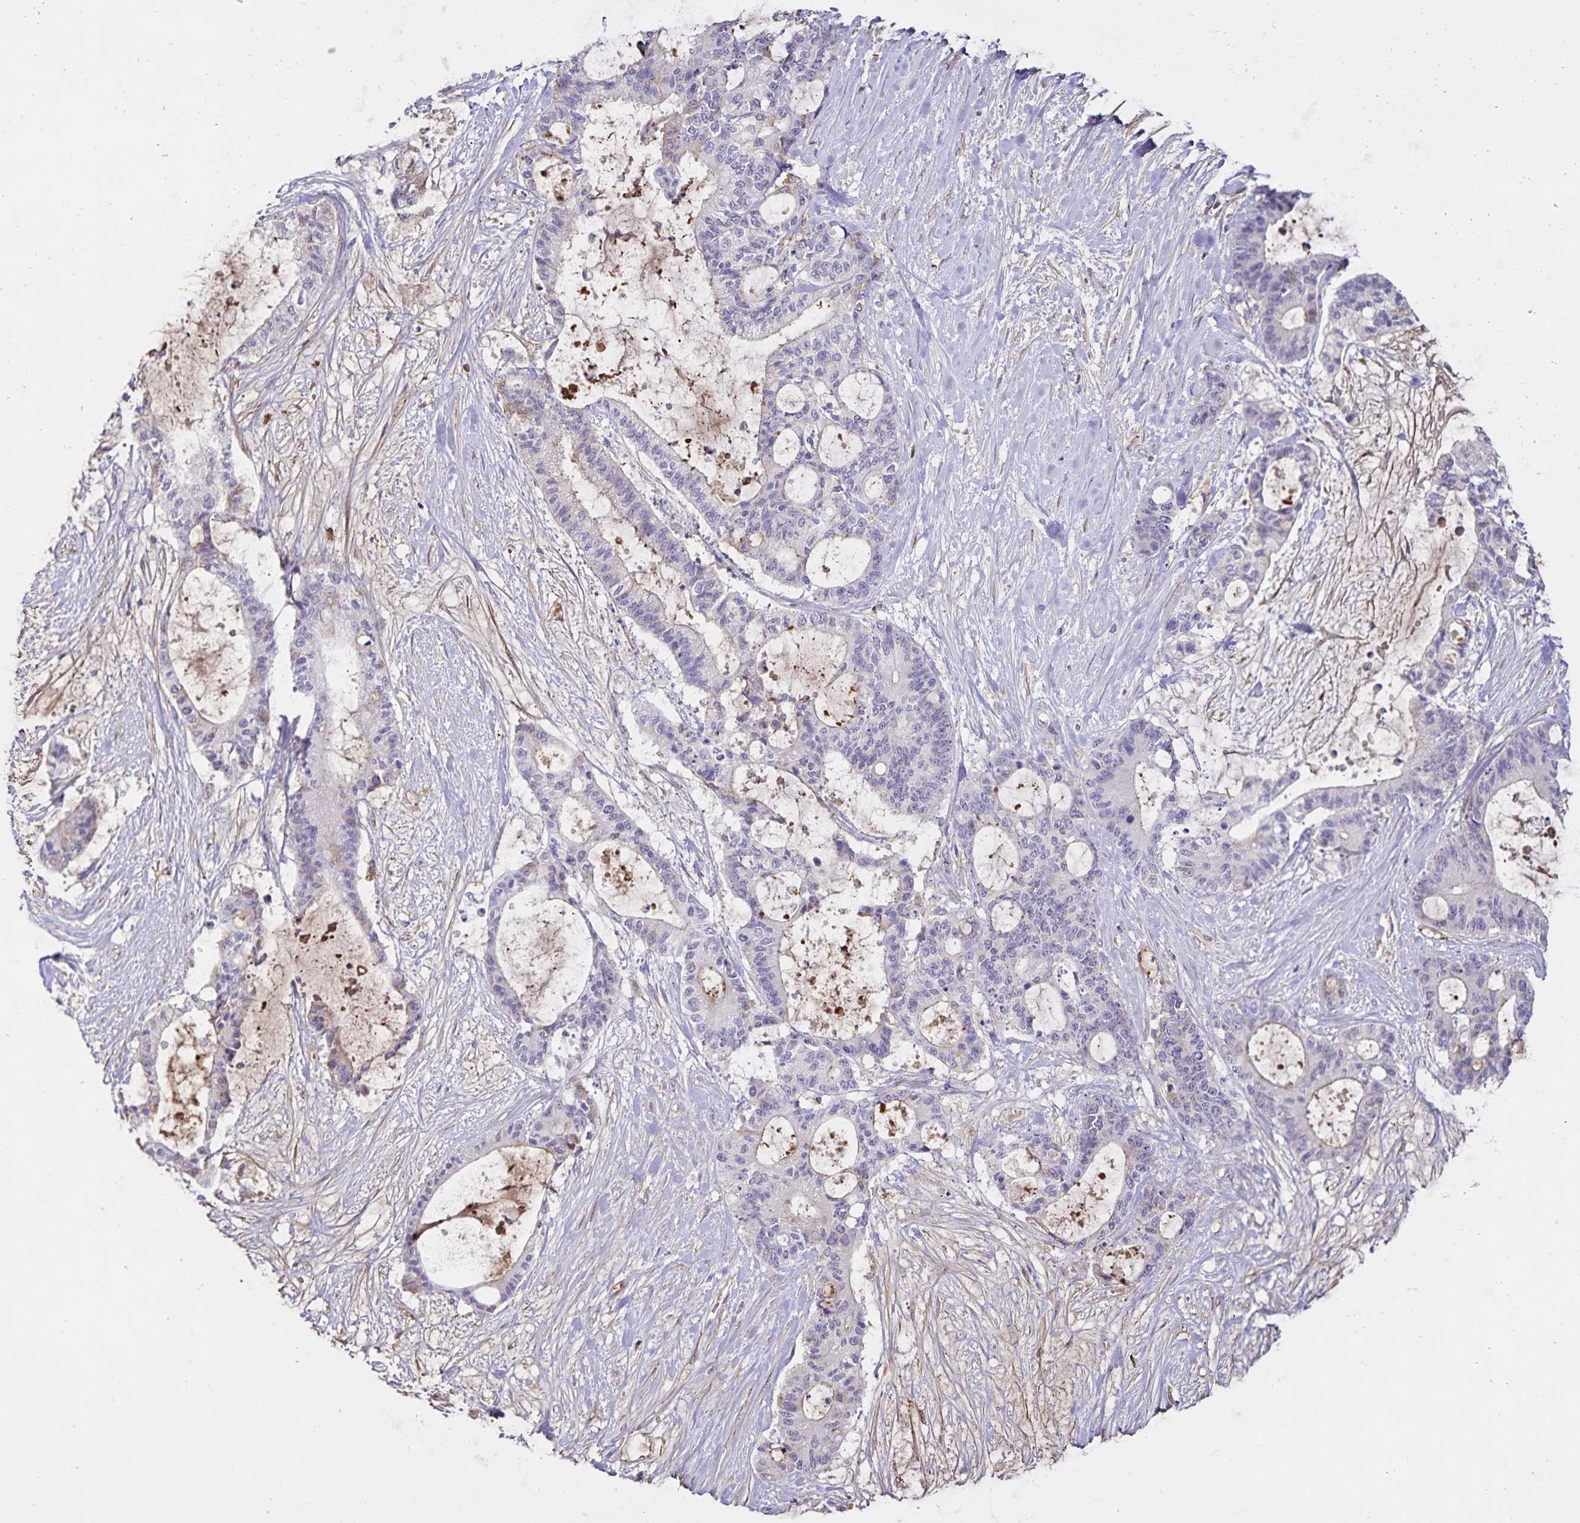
{"staining": {"intensity": "negative", "quantity": "none", "location": "none"}, "tissue": "liver cancer", "cell_type": "Tumor cells", "image_type": "cancer", "snomed": [{"axis": "morphology", "description": "Normal tissue, NOS"}, {"axis": "morphology", "description": "Cholangiocarcinoma"}, {"axis": "topography", "description": "Liver"}, {"axis": "topography", "description": "Peripheral nerve tissue"}], "caption": "A histopathology image of liver cholangiocarcinoma stained for a protein exhibits no brown staining in tumor cells.", "gene": "FGG", "patient": {"sex": "female", "age": 73}}